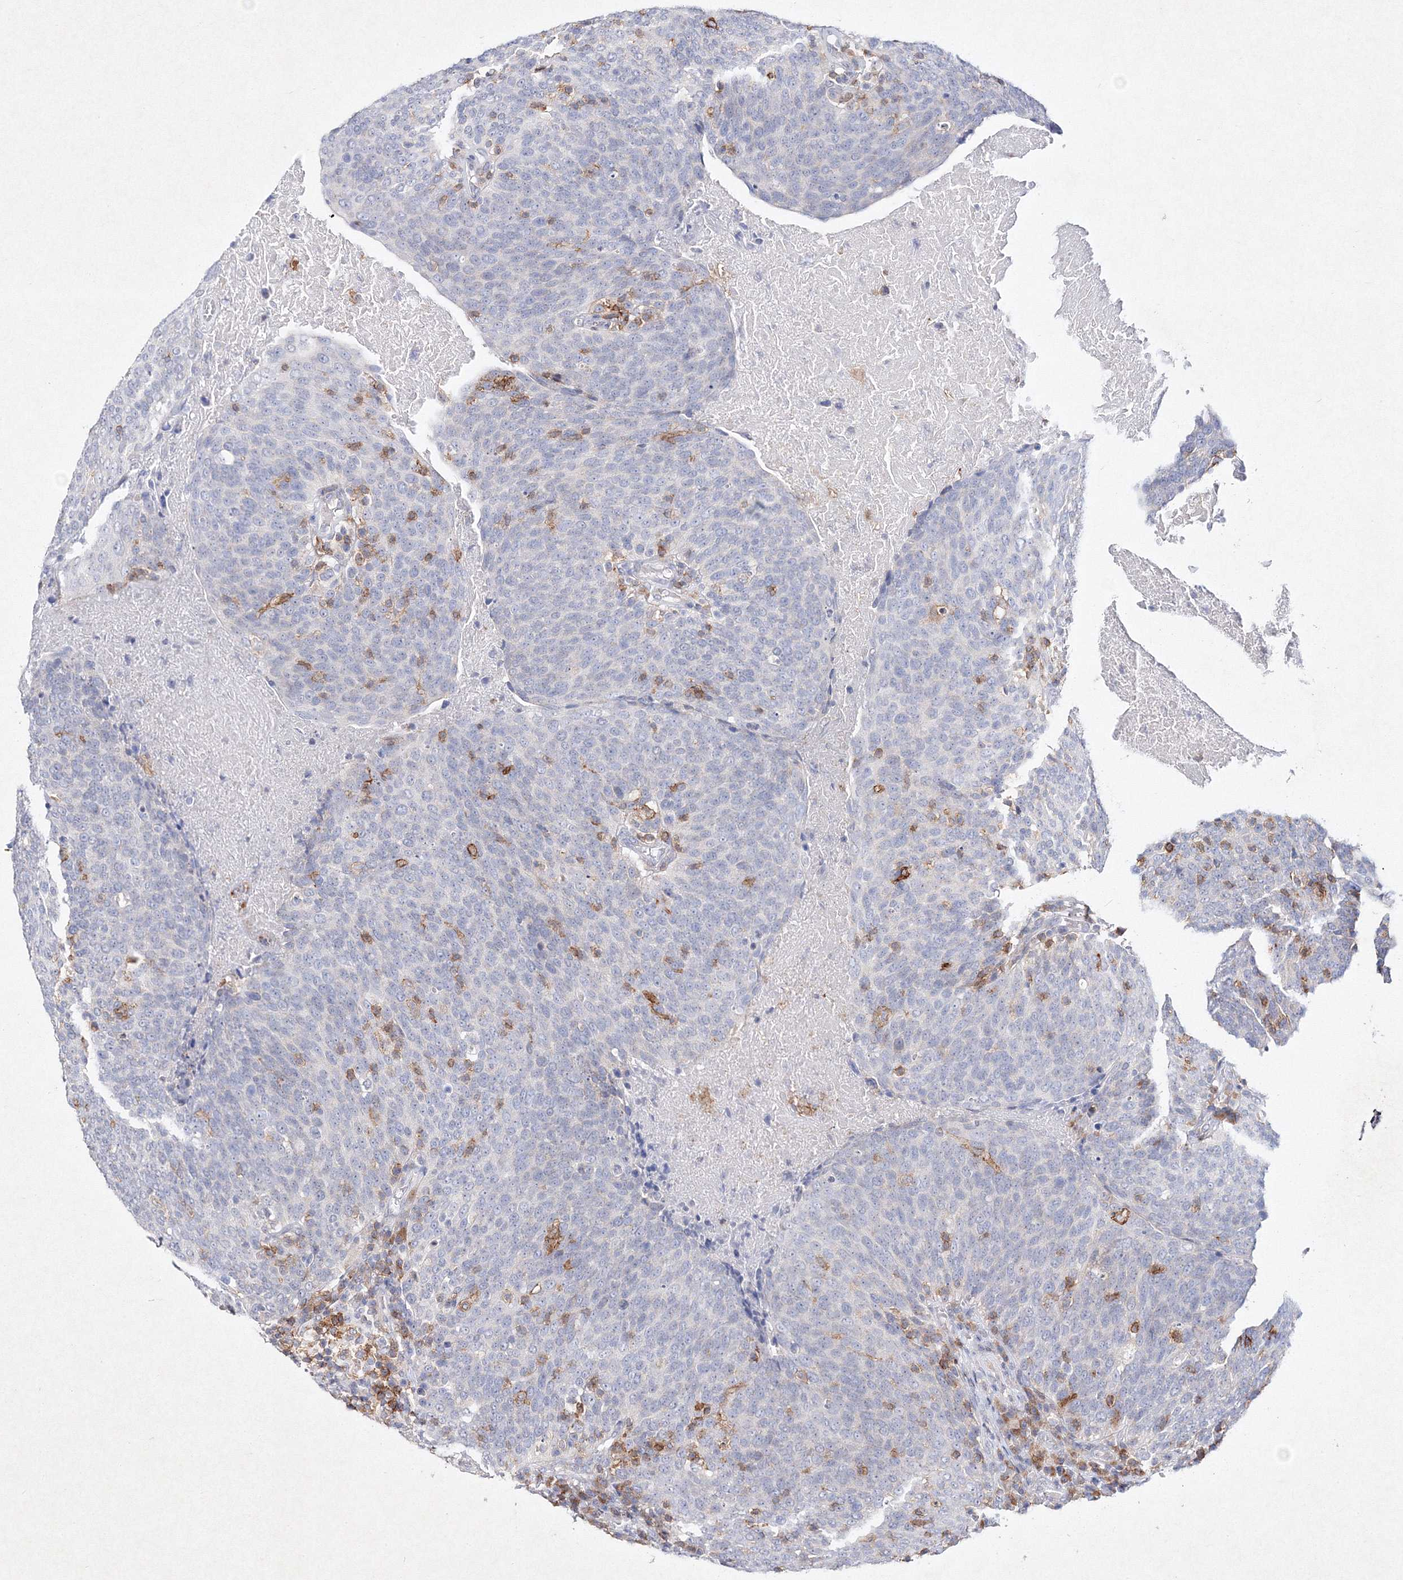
{"staining": {"intensity": "negative", "quantity": "none", "location": "none"}, "tissue": "head and neck cancer", "cell_type": "Tumor cells", "image_type": "cancer", "snomed": [{"axis": "morphology", "description": "Squamous cell carcinoma, NOS"}, {"axis": "morphology", "description": "Squamous cell carcinoma, metastatic, NOS"}, {"axis": "topography", "description": "Lymph node"}, {"axis": "topography", "description": "Head-Neck"}], "caption": "This is an immunohistochemistry photomicrograph of head and neck metastatic squamous cell carcinoma. There is no positivity in tumor cells.", "gene": "HCST", "patient": {"sex": "male", "age": 62}}